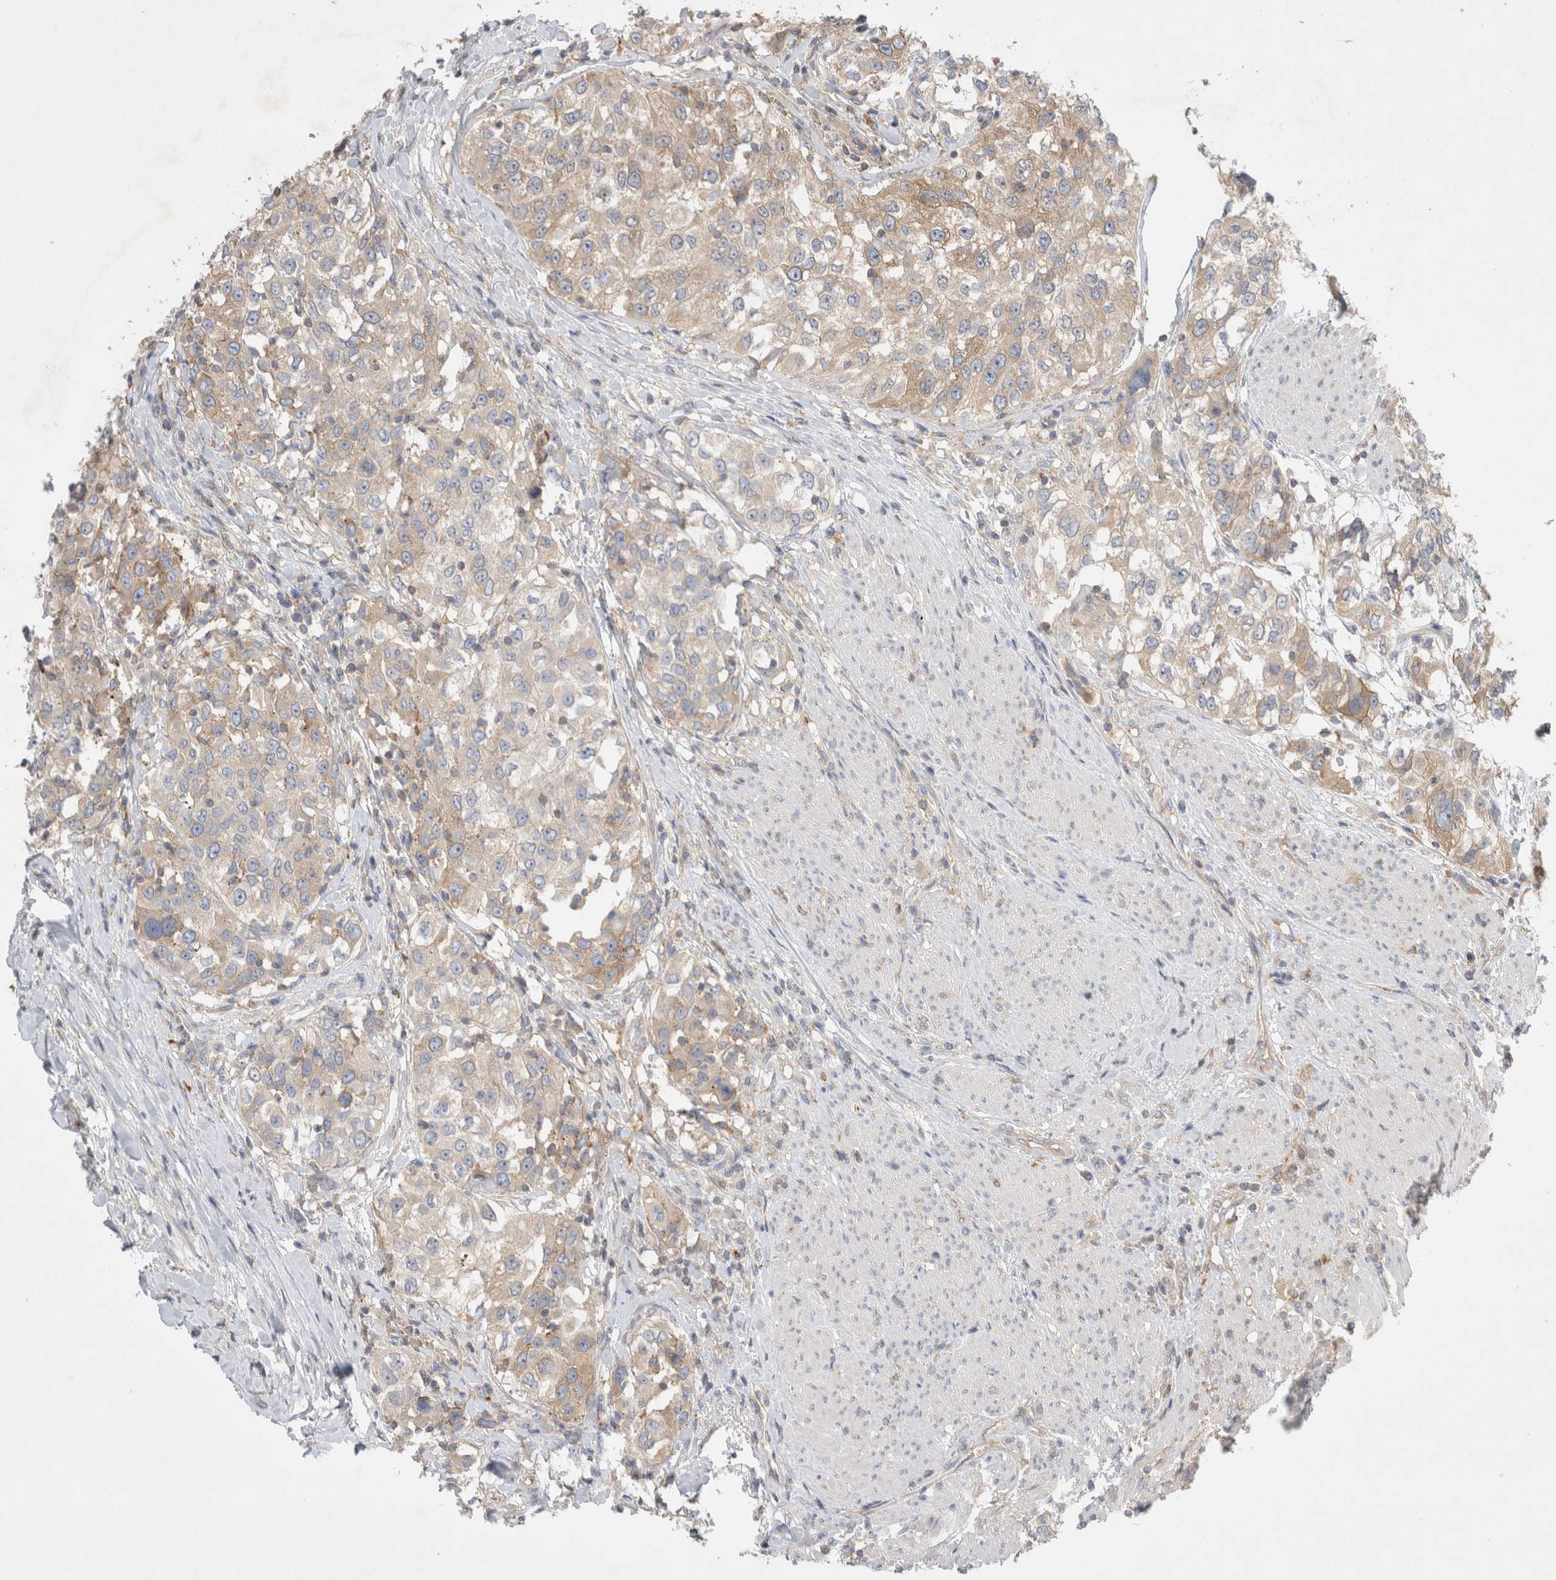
{"staining": {"intensity": "weak", "quantity": "25%-75%", "location": "cytoplasmic/membranous"}, "tissue": "urothelial cancer", "cell_type": "Tumor cells", "image_type": "cancer", "snomed": [{"axis": "morphology", "description": "Urothelial carcinoma, High grade"}, {"axis": "topography", "description": "Urinary bladder"}], "caption": "Tumor cells demonstrate low levels of weak cytoplasmic/membranous expression in approximately 25%-75% of cells in urothelial carcinoma (high-grade). (IHC, brightfield microscopy, high magnification).", "gene": "ZNF23", "patient": {"sex": "female", "age": 80}}